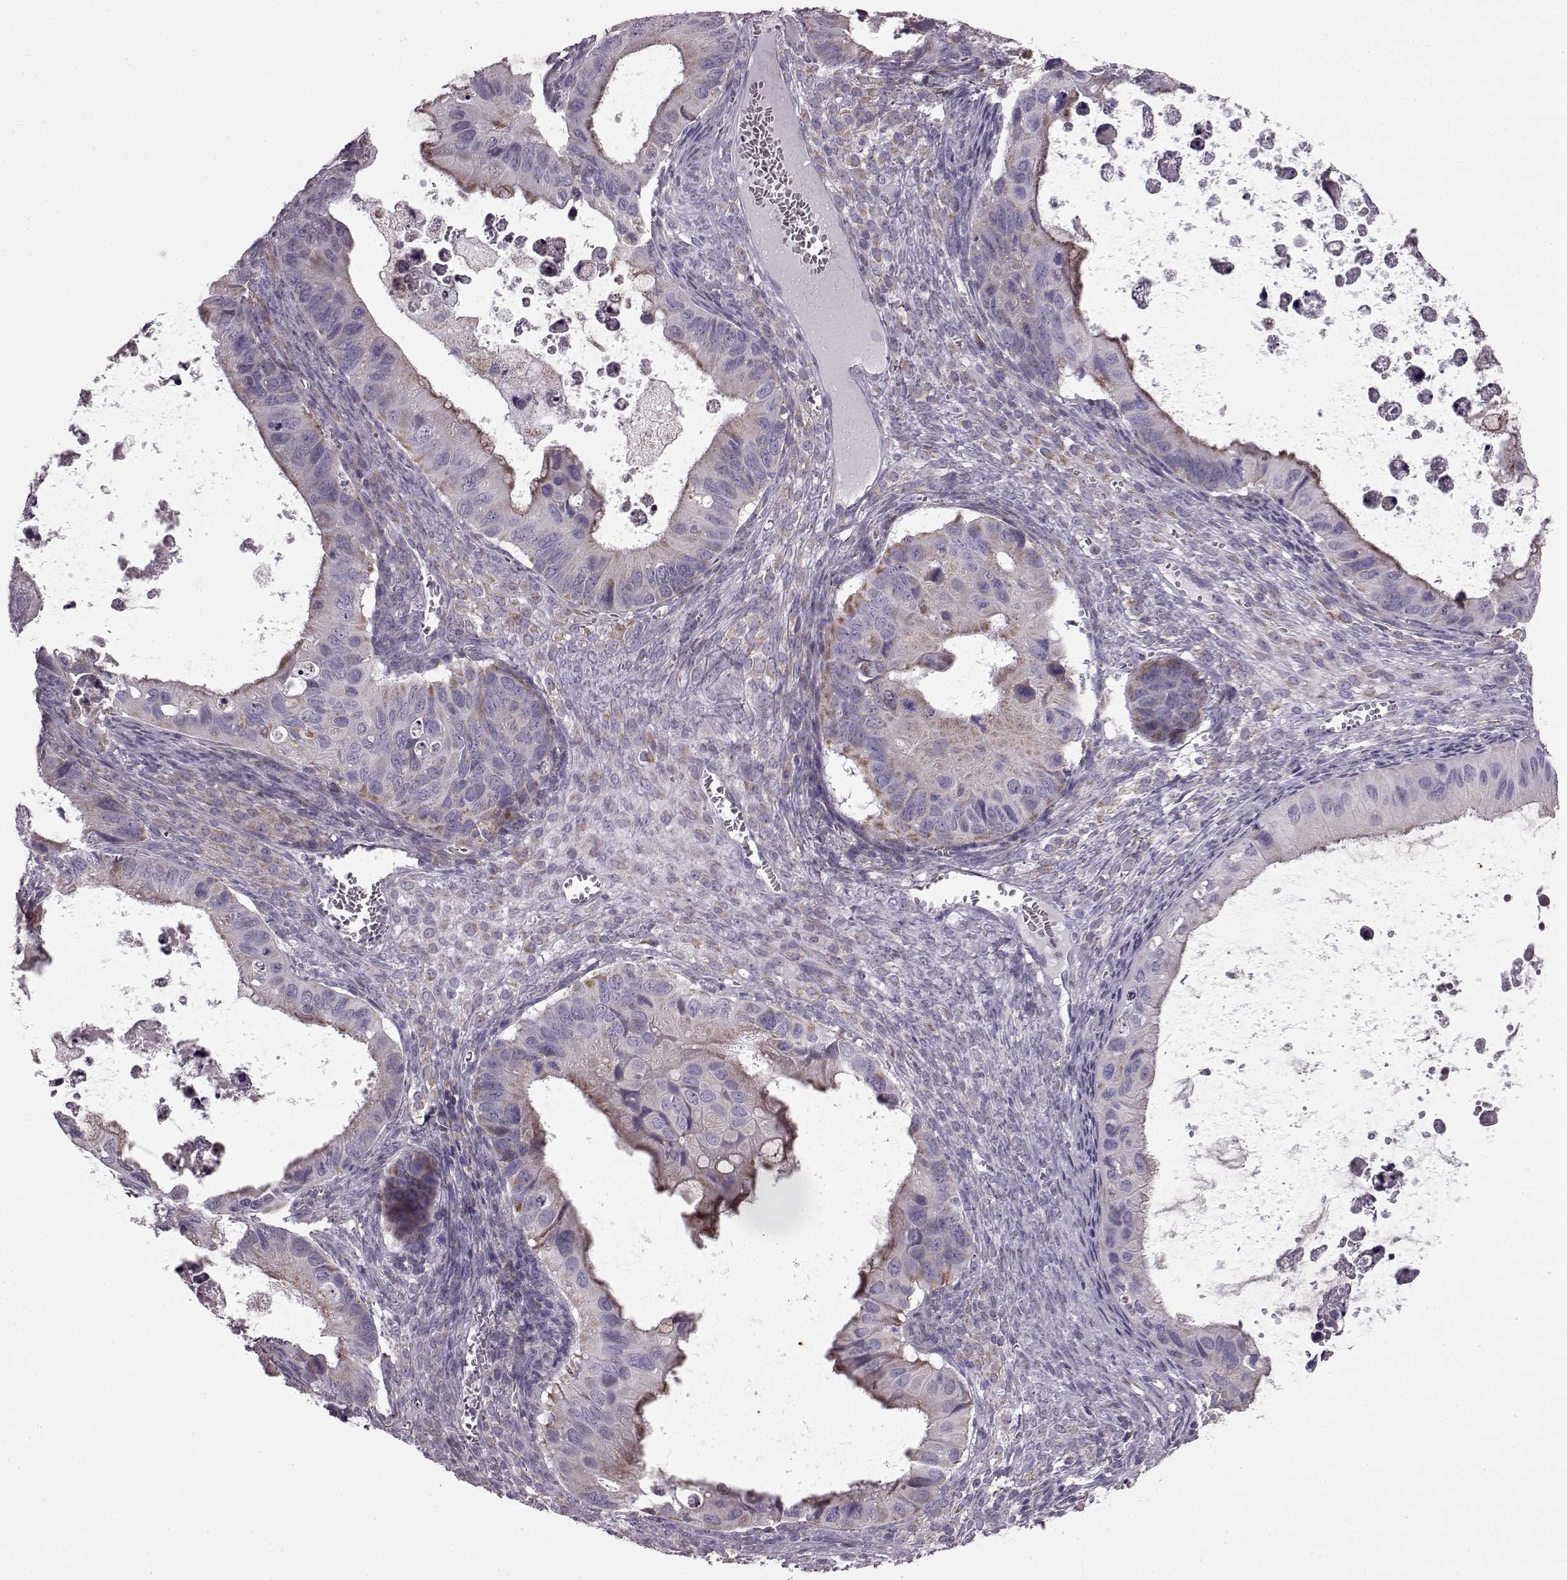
{"staining": {"intensity": "moderate", "quantity": "<25%", "location": "cytoplasmic/membranous"}, "tissue": "ovarian cancer", "cell_type": "Tumor cells", "image_type": "cancer", "snomed": [{"axis": "morphology", "description": "Cystadenocarcinoma, mucinous, NOS"}, {"axis": "topography", "description": "Ovary"}], "caption": "Immunohistochemistry of human ovarian mucinous cystadenocarcinoma demonstrates low levels of moderate cytoplasmic/membranous positivity in about <25% of tumor cells.", "gene": "FAM8A1", "patient": {"sex": "female", "age": 64}}